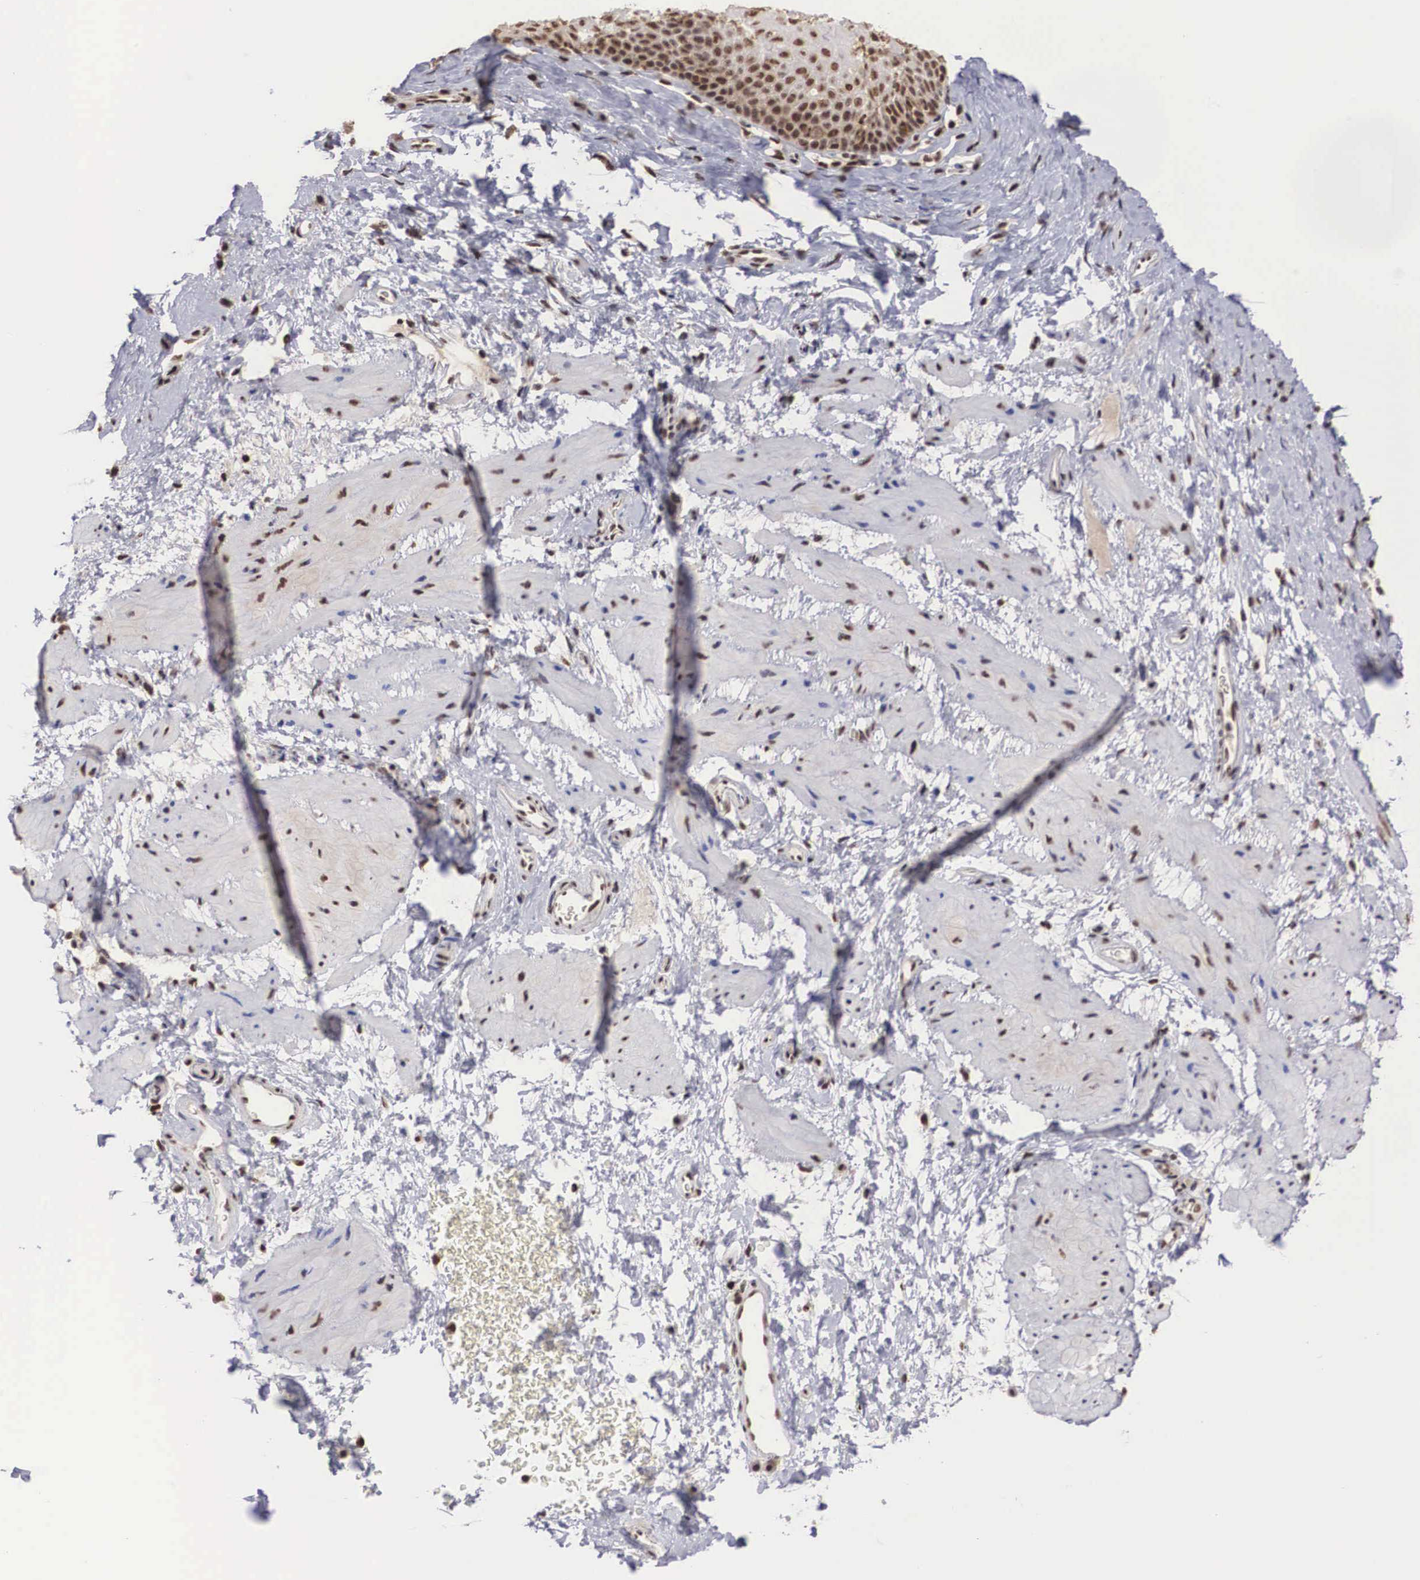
{"staining": {"intensity": "strong", "quantity": "25%-75%", "location": "nuclear"}, "tissue": "esophagus", "cell_type": "Squamous epithelial cells", "image_type": "normal", "snomed": [{"axis": "morphology", "description": "Normal tissue, NOS"}, {"axis": "topography", "description": "Esophagus"}], "caption": "A high-resolution image shows IHC staining of normal esophagus, which demonstrates strong nuclear positivity in approximately 25%-75% of squamous epithelial cells.", "gene": "HTATSF1", "patient": {"sex": "female", "age": 61}}